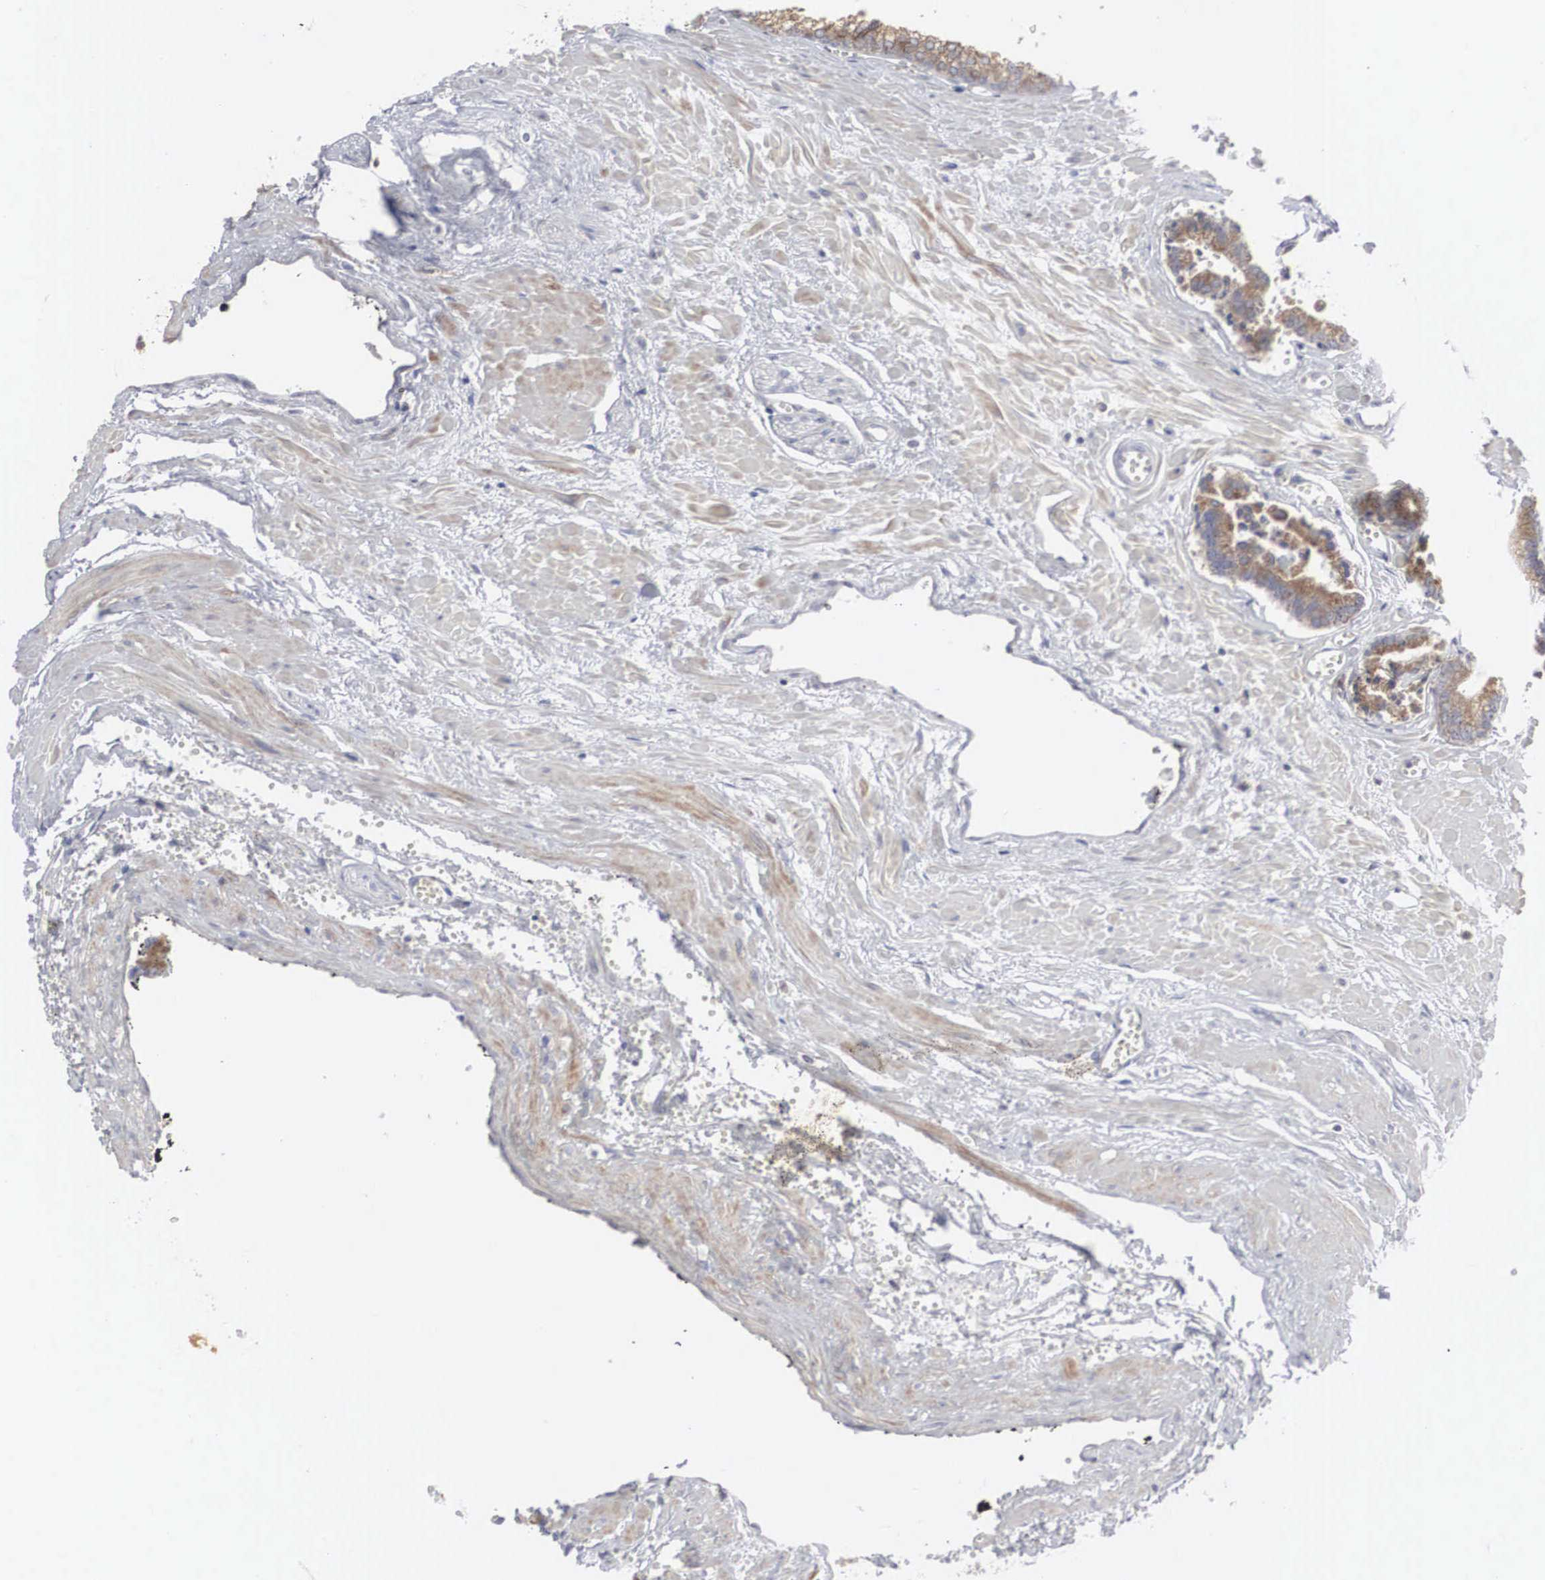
{"staining": {"intensity": "moderate", "quantity": "25%-75%", "location": "cytoplasmic/membranous"}, "tissue": "prostate cancer", "cell_type": "Tumor cells", "image_type": "cancer", "snomed": [{"axis": "morphology", "description": "Adenocarcinoma, High grade"}, {"axis": "topography", "description": "Prostate"}], "caption": "Protein staining of prostate cancer (adenocarcinoma (high-grade)) tissue shows moderate cytoplasmic/membranous expression in approximately 25%-75% of tumor cells.", "gene": "MIA2", "patient": {"sex": "male", "age": 56}}